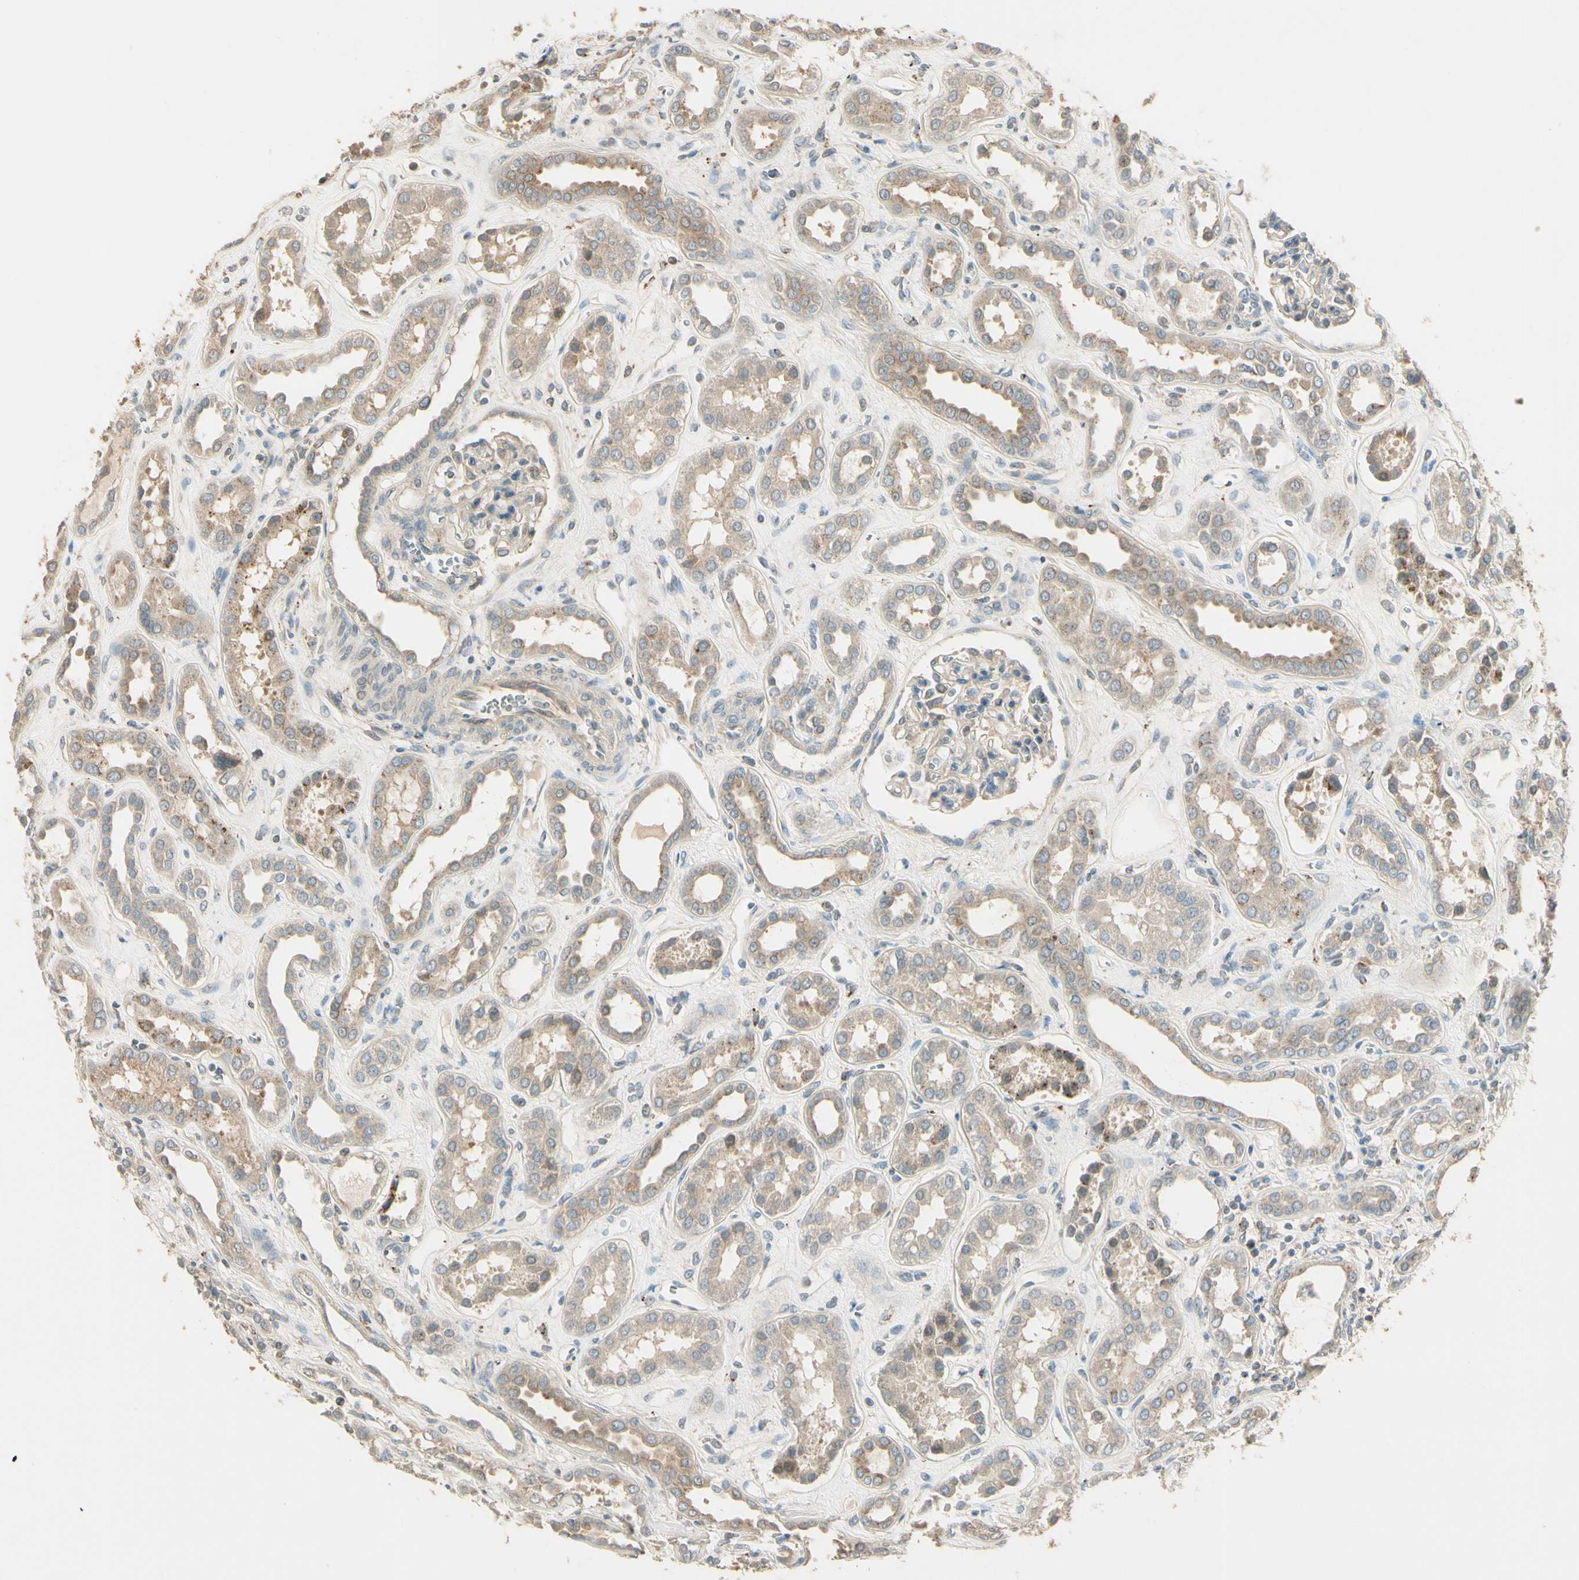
{"staining": {"intensity": "weak", "quantity": "25%-75%", "location": "cytoplasmic/membranous"}, "tissue": "kidney", "cell_type": "Cells in glomeruli", "image_type": "normal", "snomed": [{"axis": "morphology", "description": "Normal tissue, NOS"}, {"axis": "topography", "description": "Kidney"}], "caption": "A histopathology image of kidney stained for a protein demonstrates weak cytoplasmic/membranous brown staining in cells in glomeruli. The protein of interest is shown in brown color, while the nuclei are stained blue.", "gene": "PLXNA1", "patient": {"sex": "male", "age": 59}}